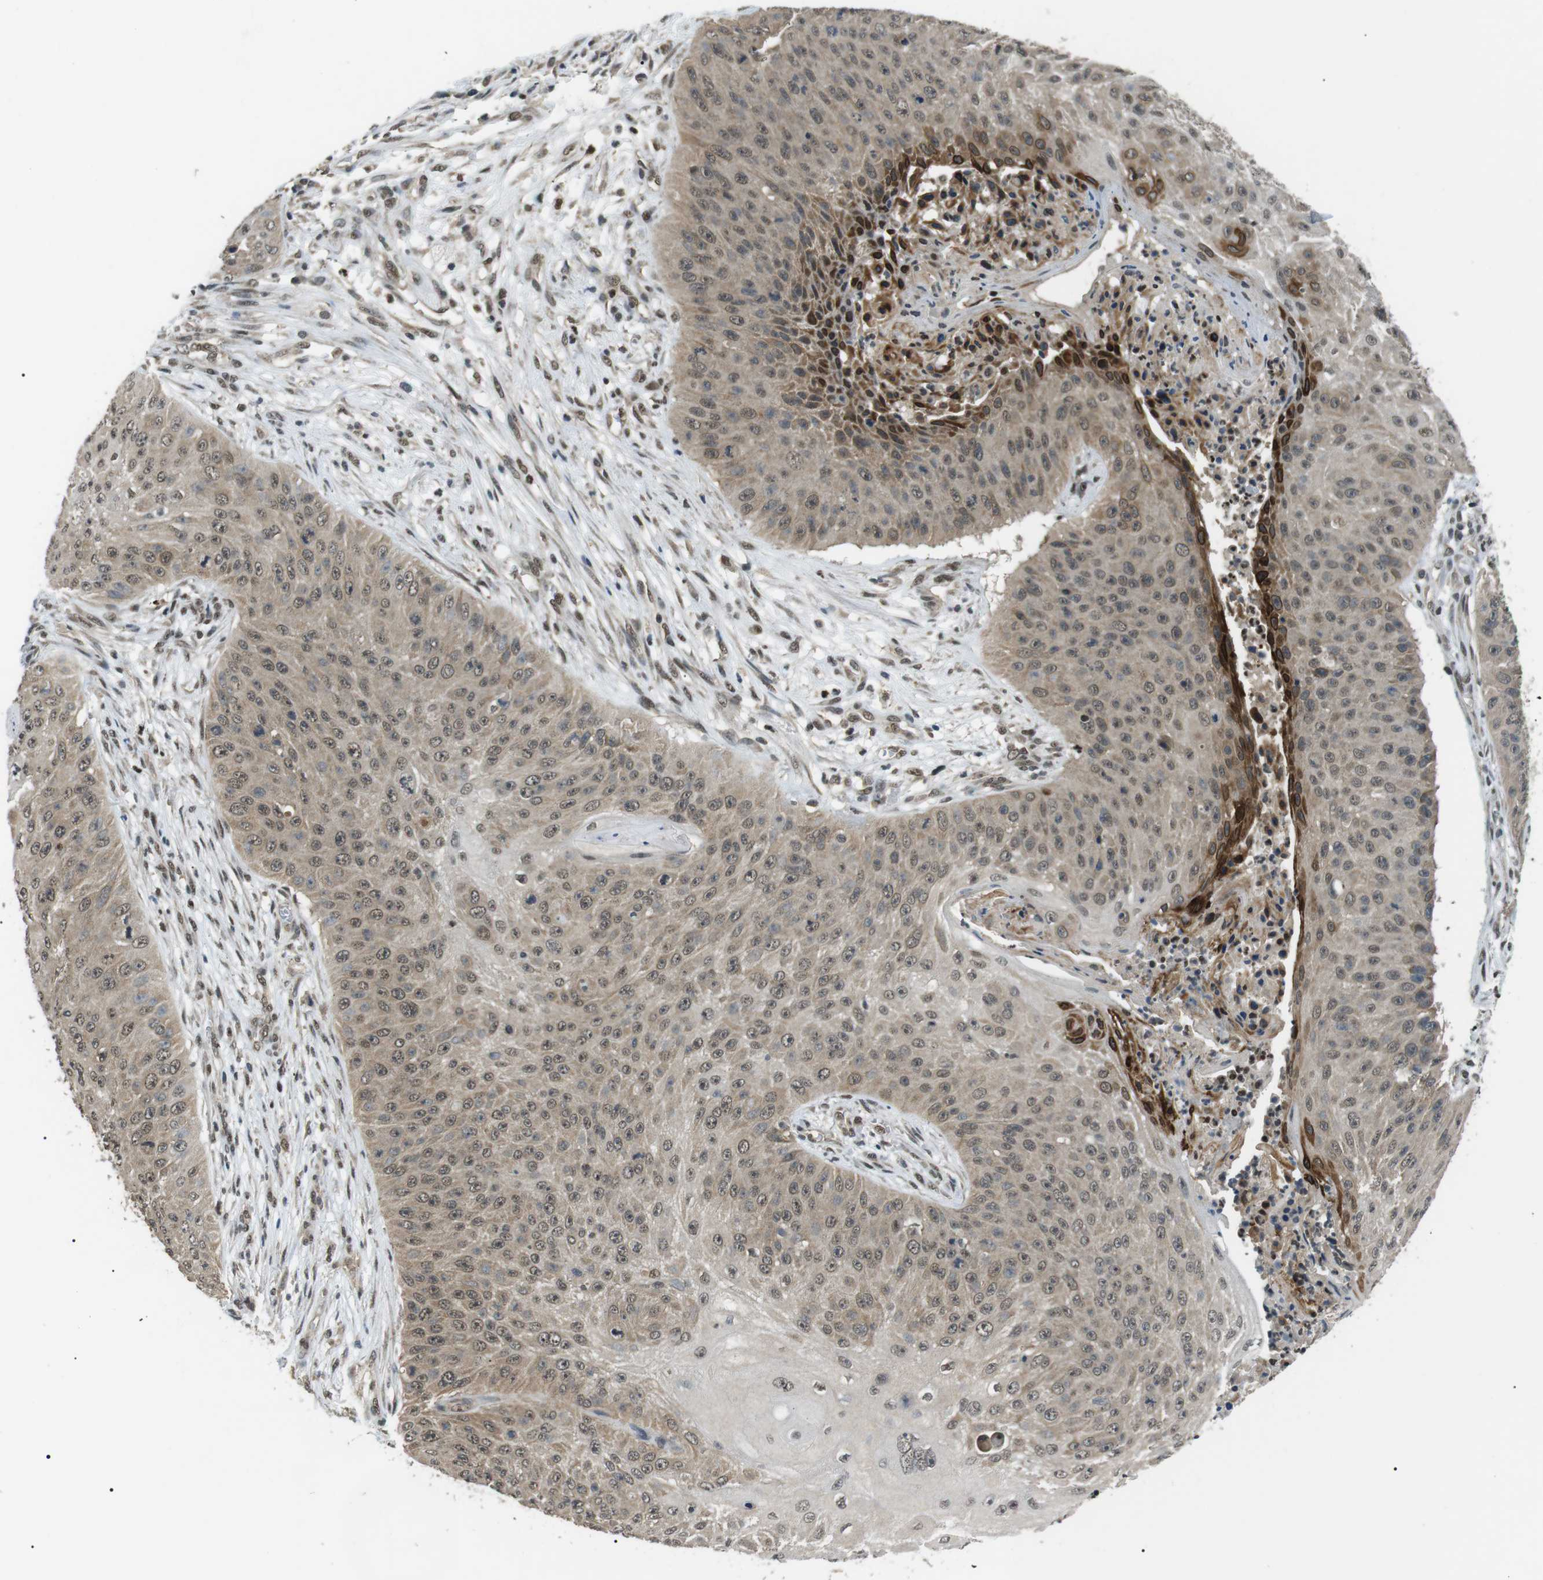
{"staining": {"intensity": "weak", "quantity": ">75%", "location": "cytoplasmic/membranous,nuclear"}, "tissue": "skin cancer", "cell_type": "Tumor cells", "image_type": "cancer", "snomed": [{"axis": "morphology", "description": "Squamous cell carcinoma, NOS"}, {"axis": "topography", "description": "Skin"}], "caption": "Immunohistochemical staining of skin cancer shows weak cytoplasmic/membranous and nuclear protein positivity in approximately >75% of tumor cells.", "gene": "ORAI3", "patient": {"sex": "female", "age": 80}}